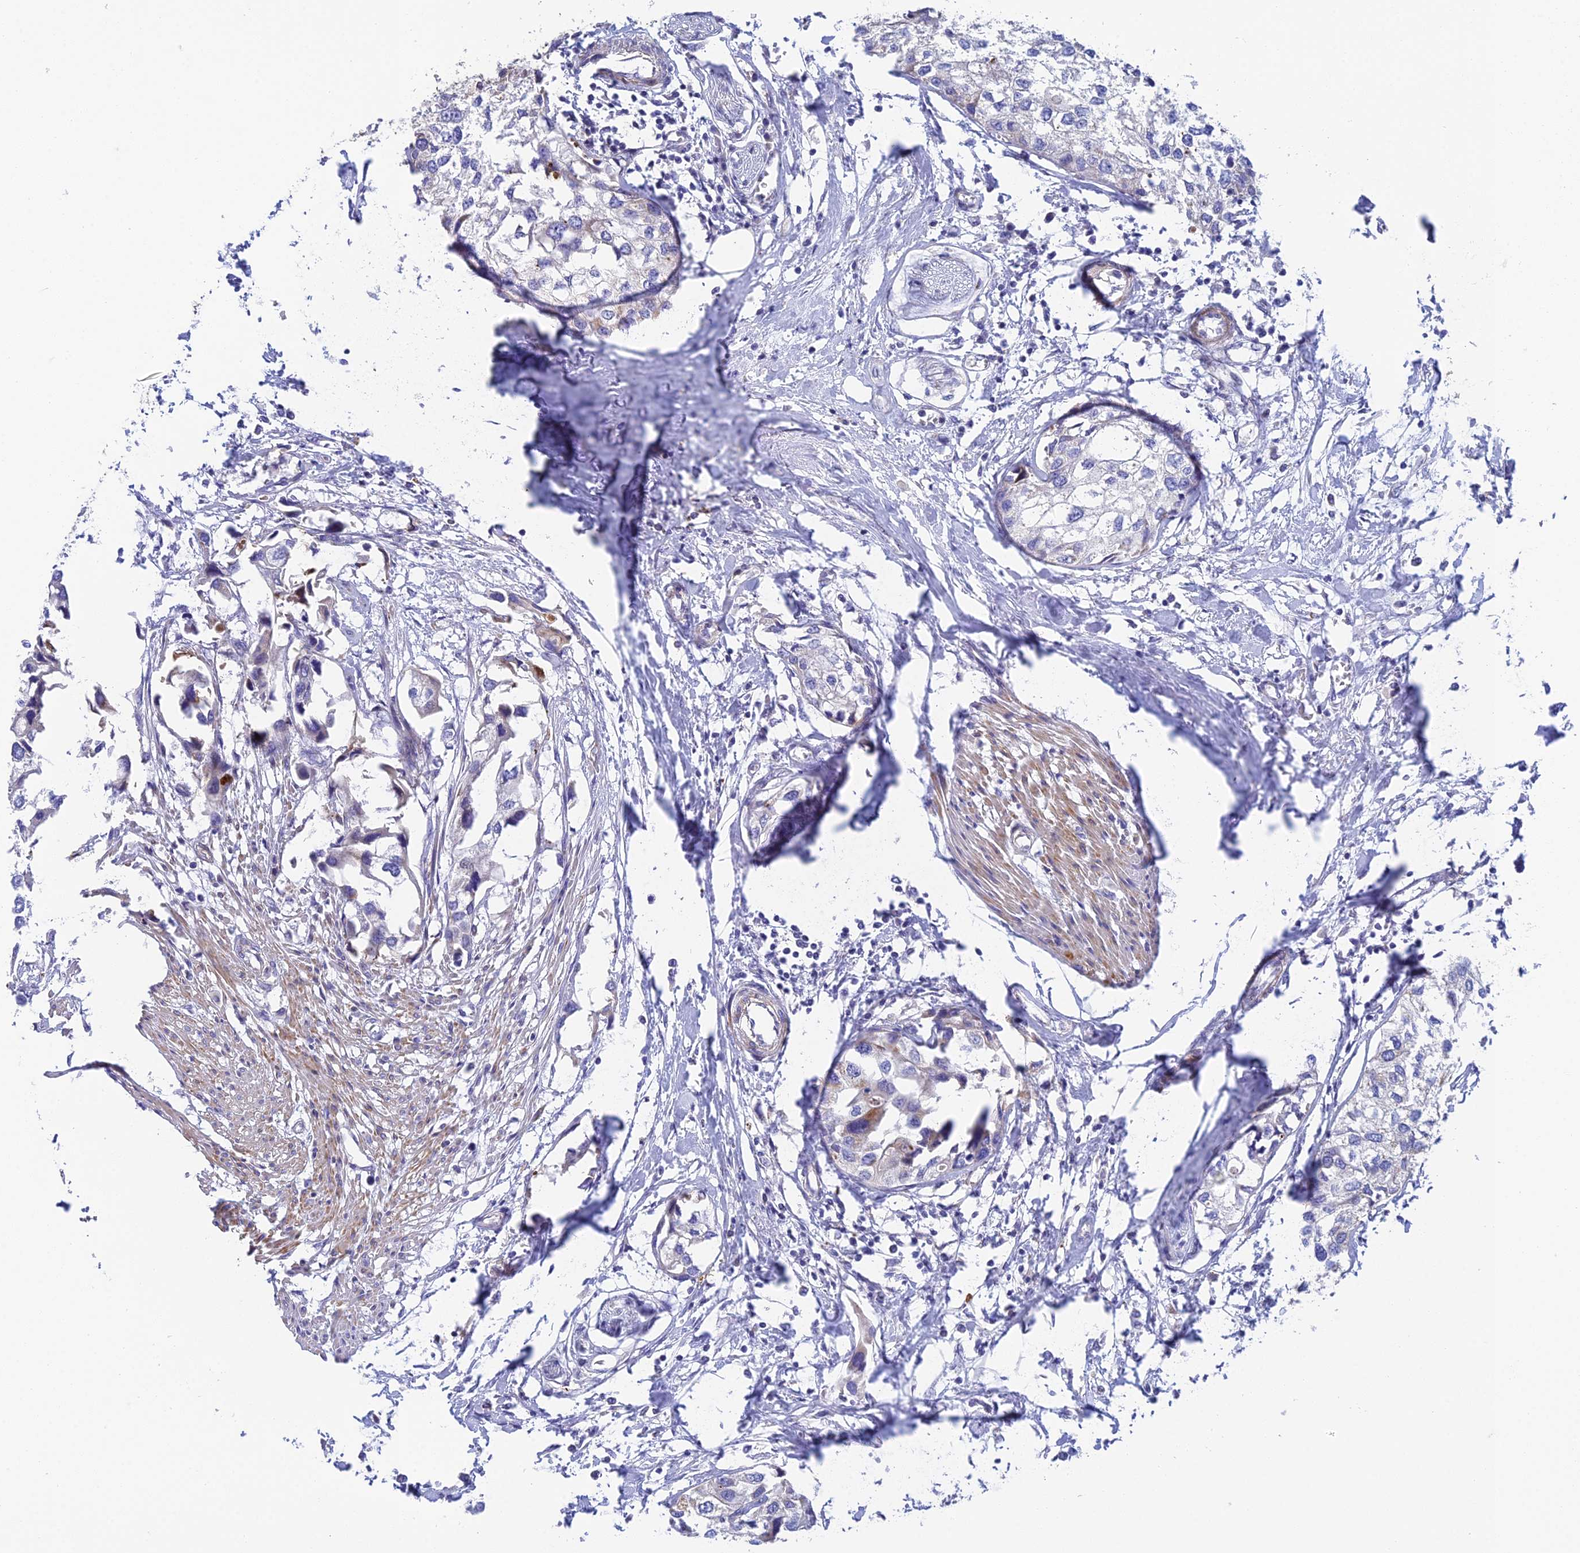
{"staining": {"intensity": "negative", "quantity": "none", "location": "none"}, "tissue": "urothelial cancer", "cell_type": "Tumor cells", "image_type": "cancer", "snomed": [{"axis": "morphology", "description": "Urothelial carcinoma, High grade"}, {"axis": "topography", "description": "Urinary bladder"}], "caption": "Protein analysis of urothelial cancer reveals no significant expression in tumor cells.", "gene": "CSPG4", "patient": {"sex": "male", "age": 64}}